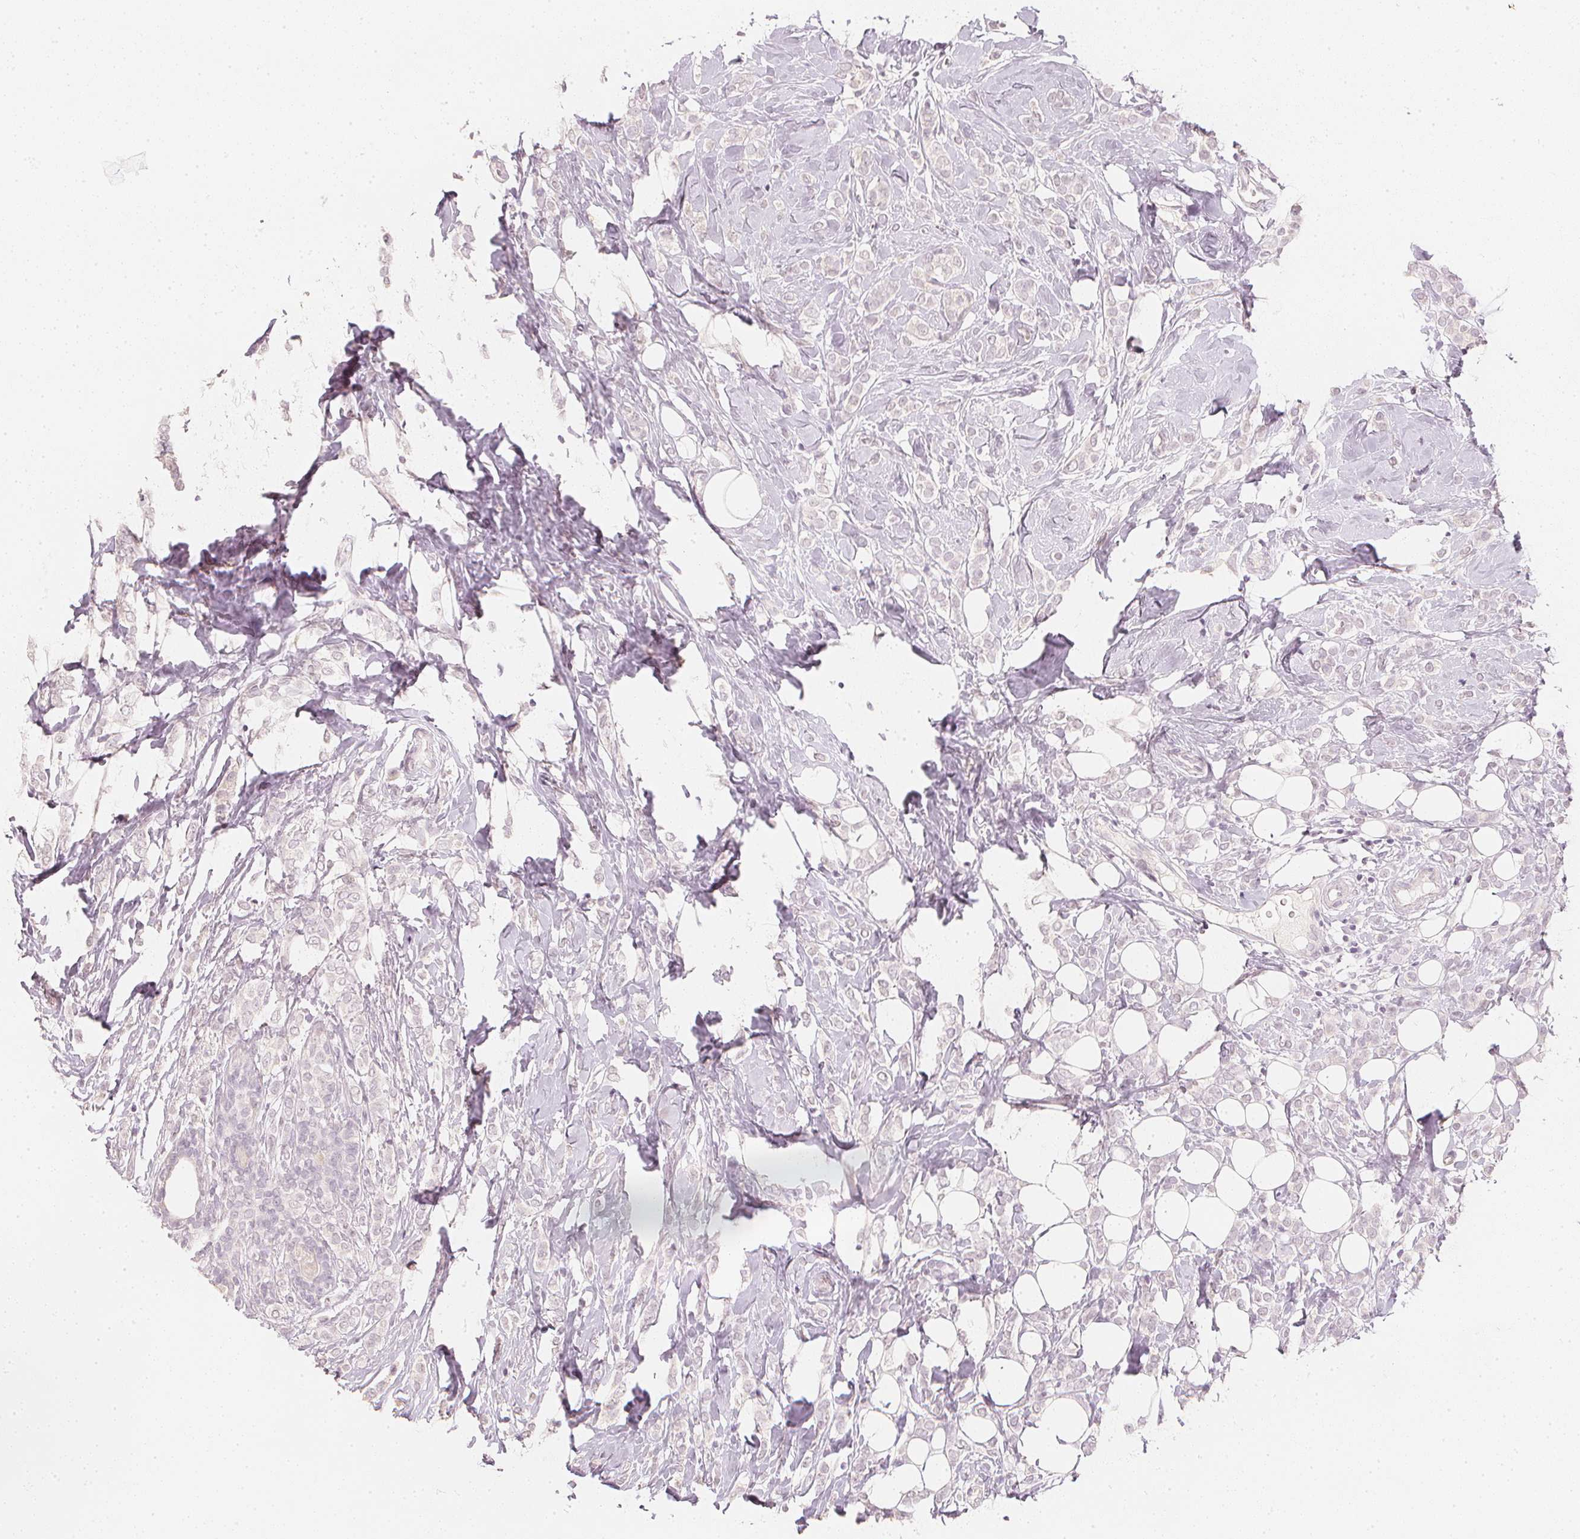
{"staining": {"intensity": "negative", "quantity": "none", "location": "none"}, "tissue": "breast cancer", "cell_type": "Tumor cells", "image_type": "cancer", "snomed": [{"axis": "morphology", "description": "Lobular carcinoma"}, {"axis": "topography", "description": "Breast"}], "caption": "High magnification brightfield microscopy of breast lobular carcinoma stained with DAB (3,3'-diaminobenzidine) (brown) and counterstained with hematoxylin (blue): tumor cells show no significant expression.", "gene": "CALB1", "patient": {"sex": "female", "age": 49}}